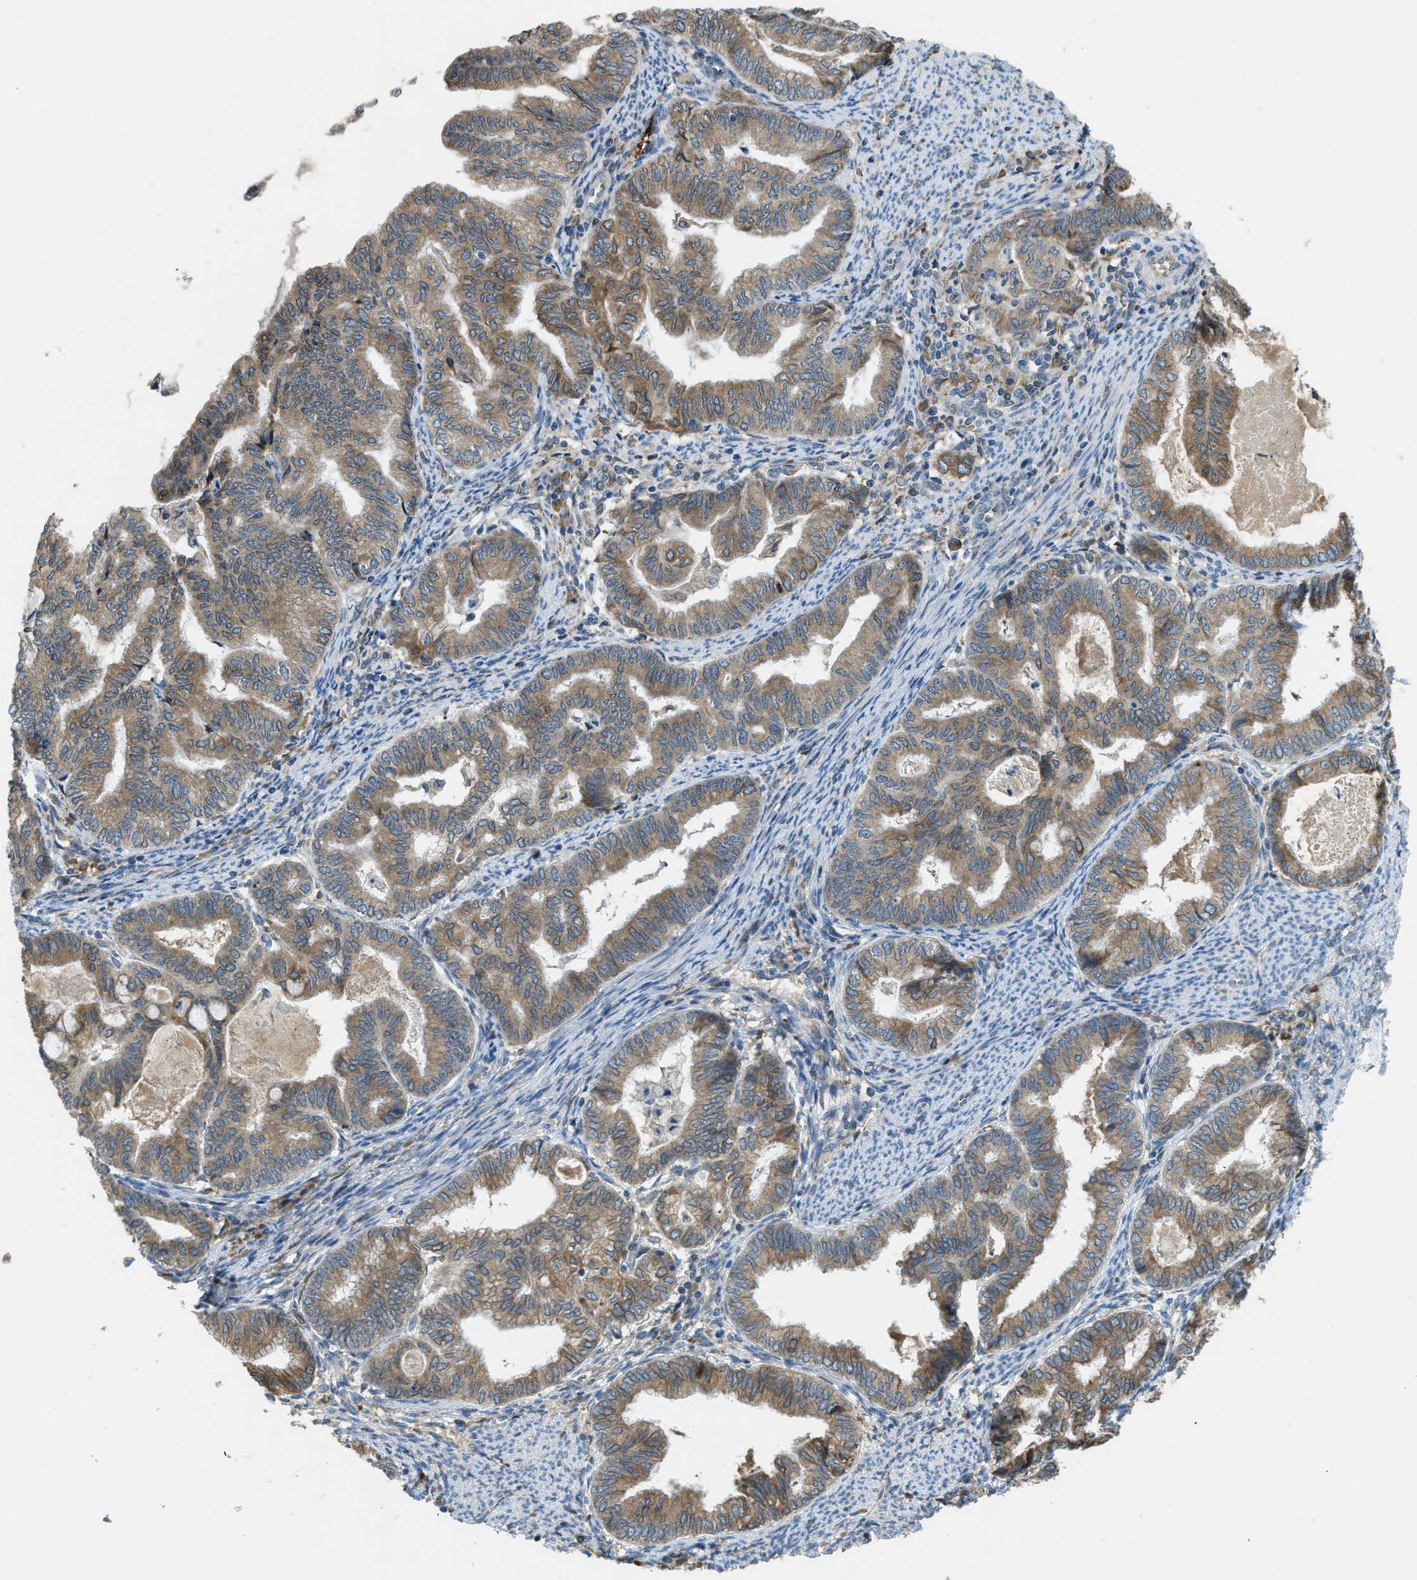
{"staining": {"intensity": "moderate", "quantity": ">75%", "location": "cytoplasmic/membranous"}, "tissue": "endometrial cancer", "cell_type": "Tumor cells", "image_type": "cancer", "snomed": [{"axis": "morphology", "description": "Adenocarcinoma, NOS"}, {"axis": "topography", "description": "Endometrium"}], "caption": "High-magnification brightfield microscopy of adenocarcinoma (endometrial) stained with DAB (3,3'-diaminobenzidine) (brown) and counterstained with hematoxylin (blue). tumor cells exhibit moderate cytoplasmic/membranous staining is present in approximately>75% of cells. Nuclei are stained in blue.", "gene": "MPDU1", "patient": {"sex": "female", "age": 79}}